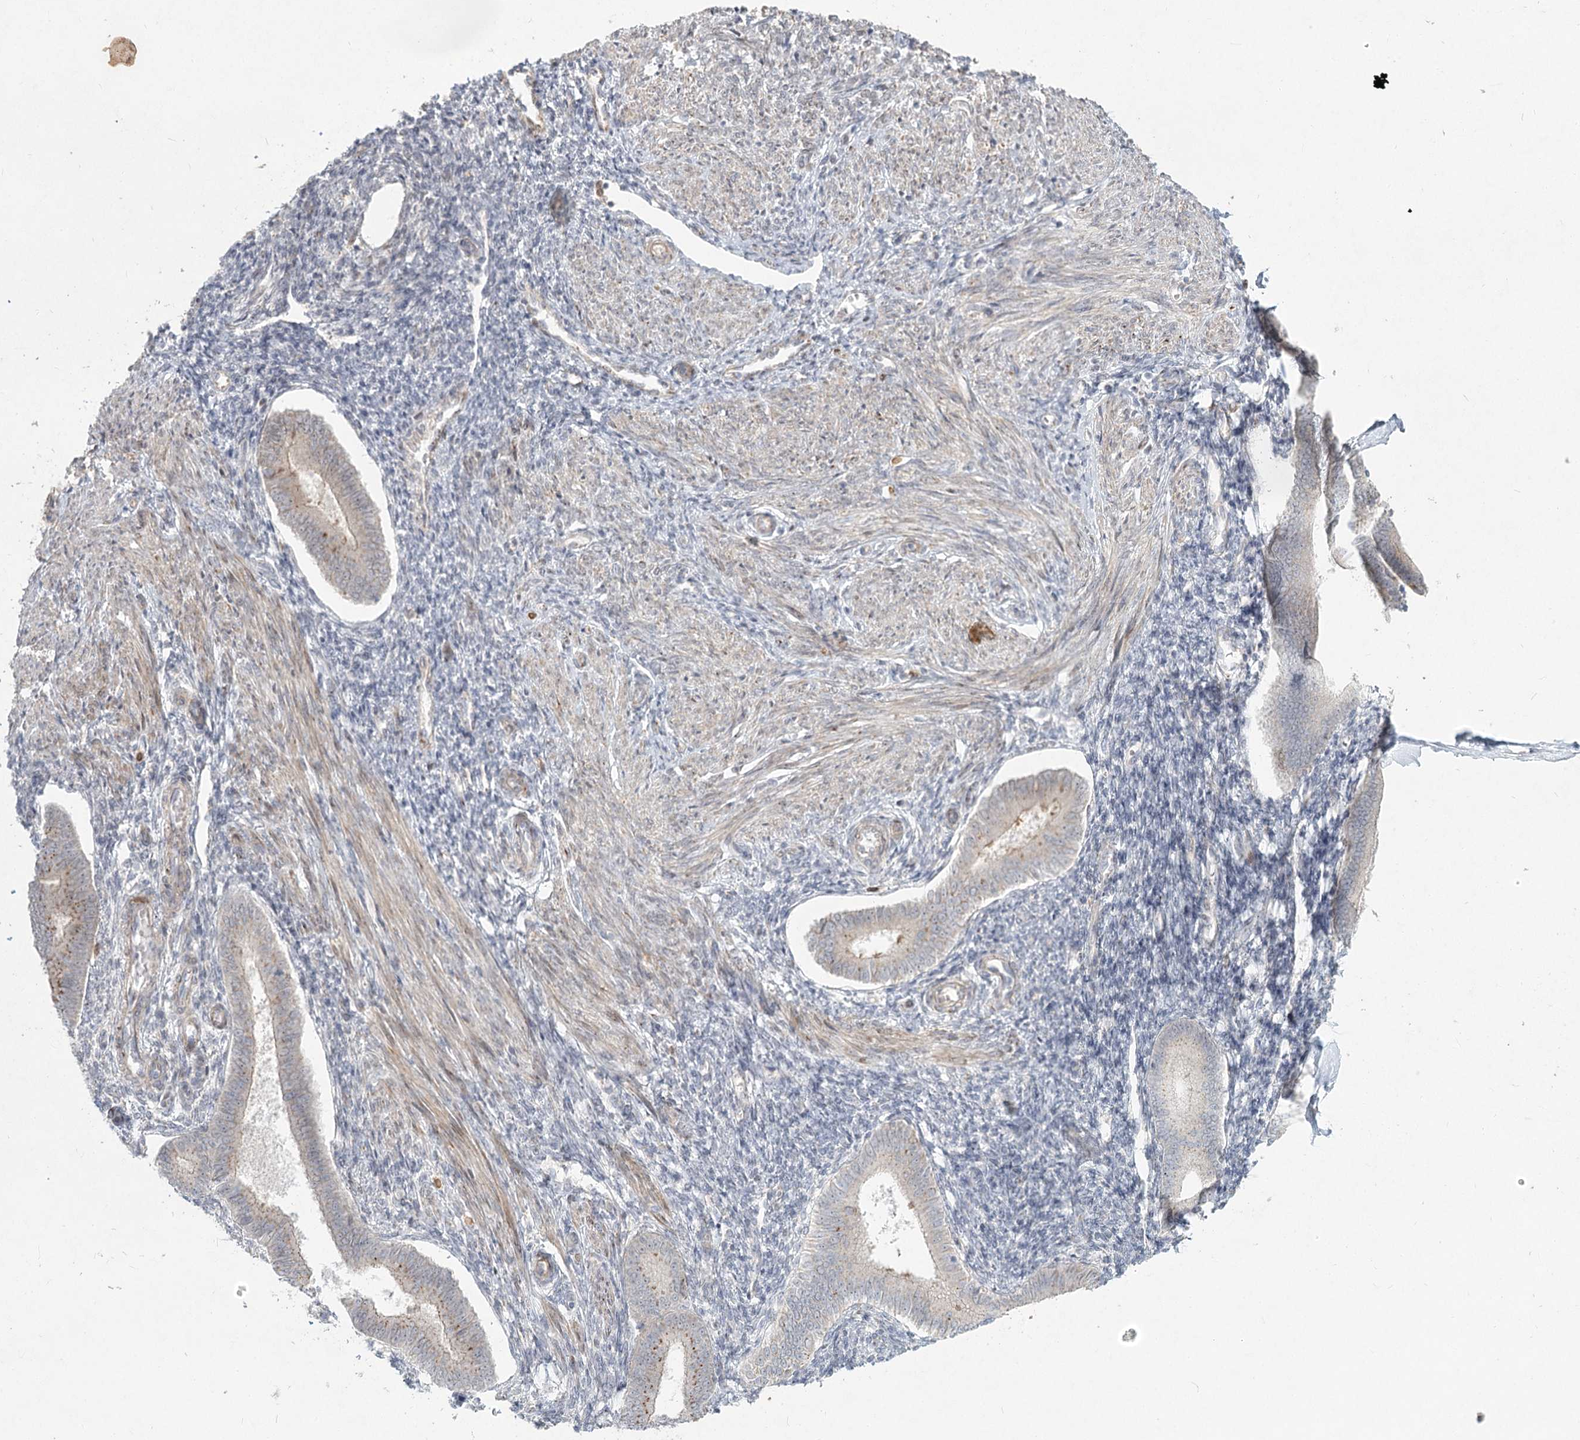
{"staining": {"intensity": "negative", "quantity": "none", "location": "none"}, "tissue": "endometrium", "cell_type": "Cells in endometrial stroma", "image_type": "normal", "snomed": [{"axis": "morphology", "description": "Normal tissue, NOS"}, {"axis": "topography", "description": "Uterus"}, {"axis": "topography", "description": "Endometrium"}], "caption": "The histopathology image exhibits no staining of cells in endometrial stroma in benign endometrium.", "gene": "LRP2BP", "patient": {"sex": "female", "age": 48}}